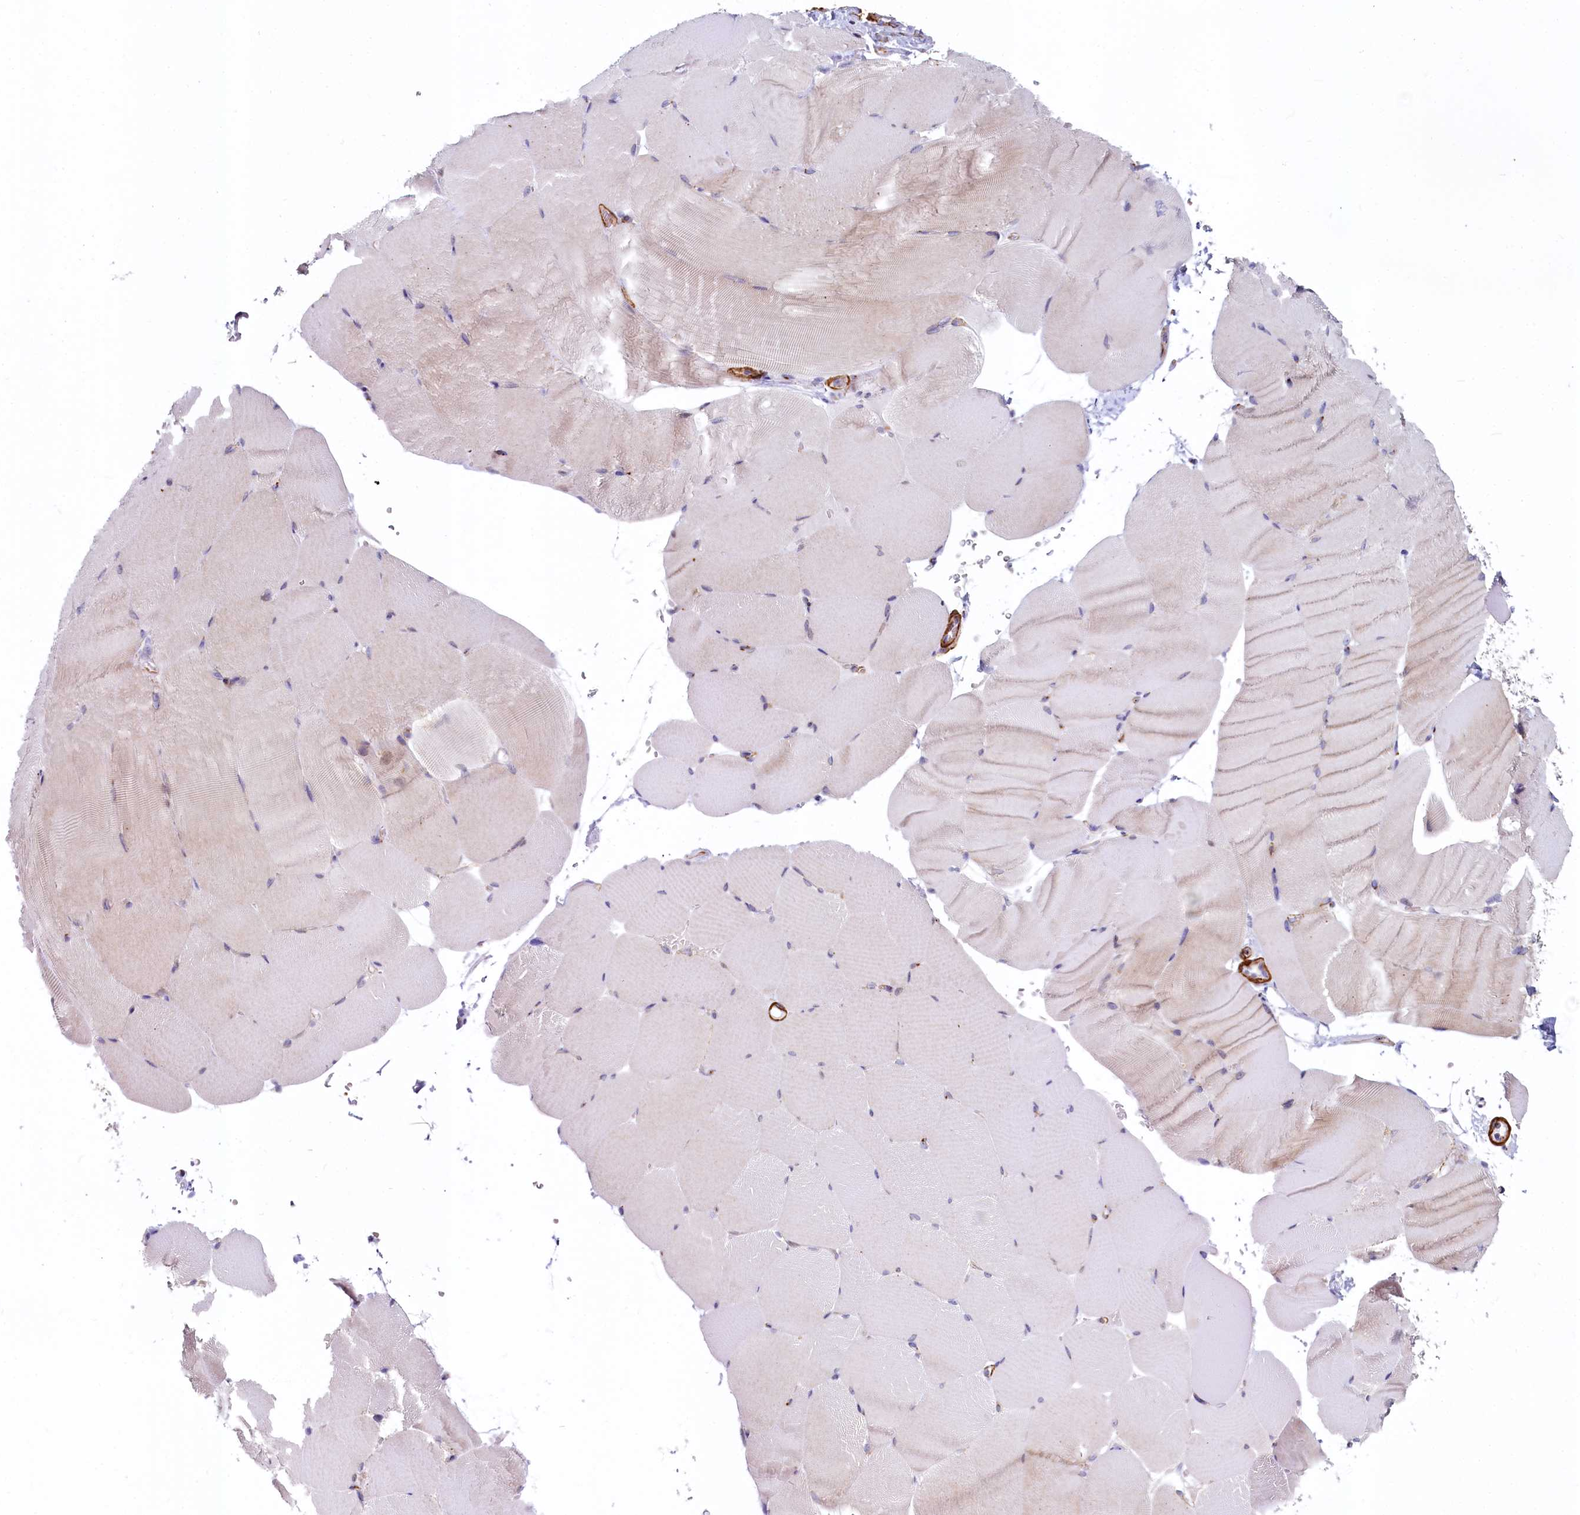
{"staining": {"intensity": "weak", "quantity": "<25%", "location": "cytoplasmic/membranous"}, "tissue": "skeletal muscle", "cell_type": "Myocytes", "image_type": "normal", "snomed": [{"axis": "morphology", "description": "Normal tissue, NOS"}, {"axis": "topography", "description": "Skeletal muscle"}, {"axis": "topography", "description": "Parathyroid gland"}], "caption": "Myocytes show no significant expression in unremarkable skeletal muscle. (DAB immunohistochemistry (IHC) with hematoxylin counter stain).", "gene": "BET1L", "patient": {"sex": "female", "age": 37}}